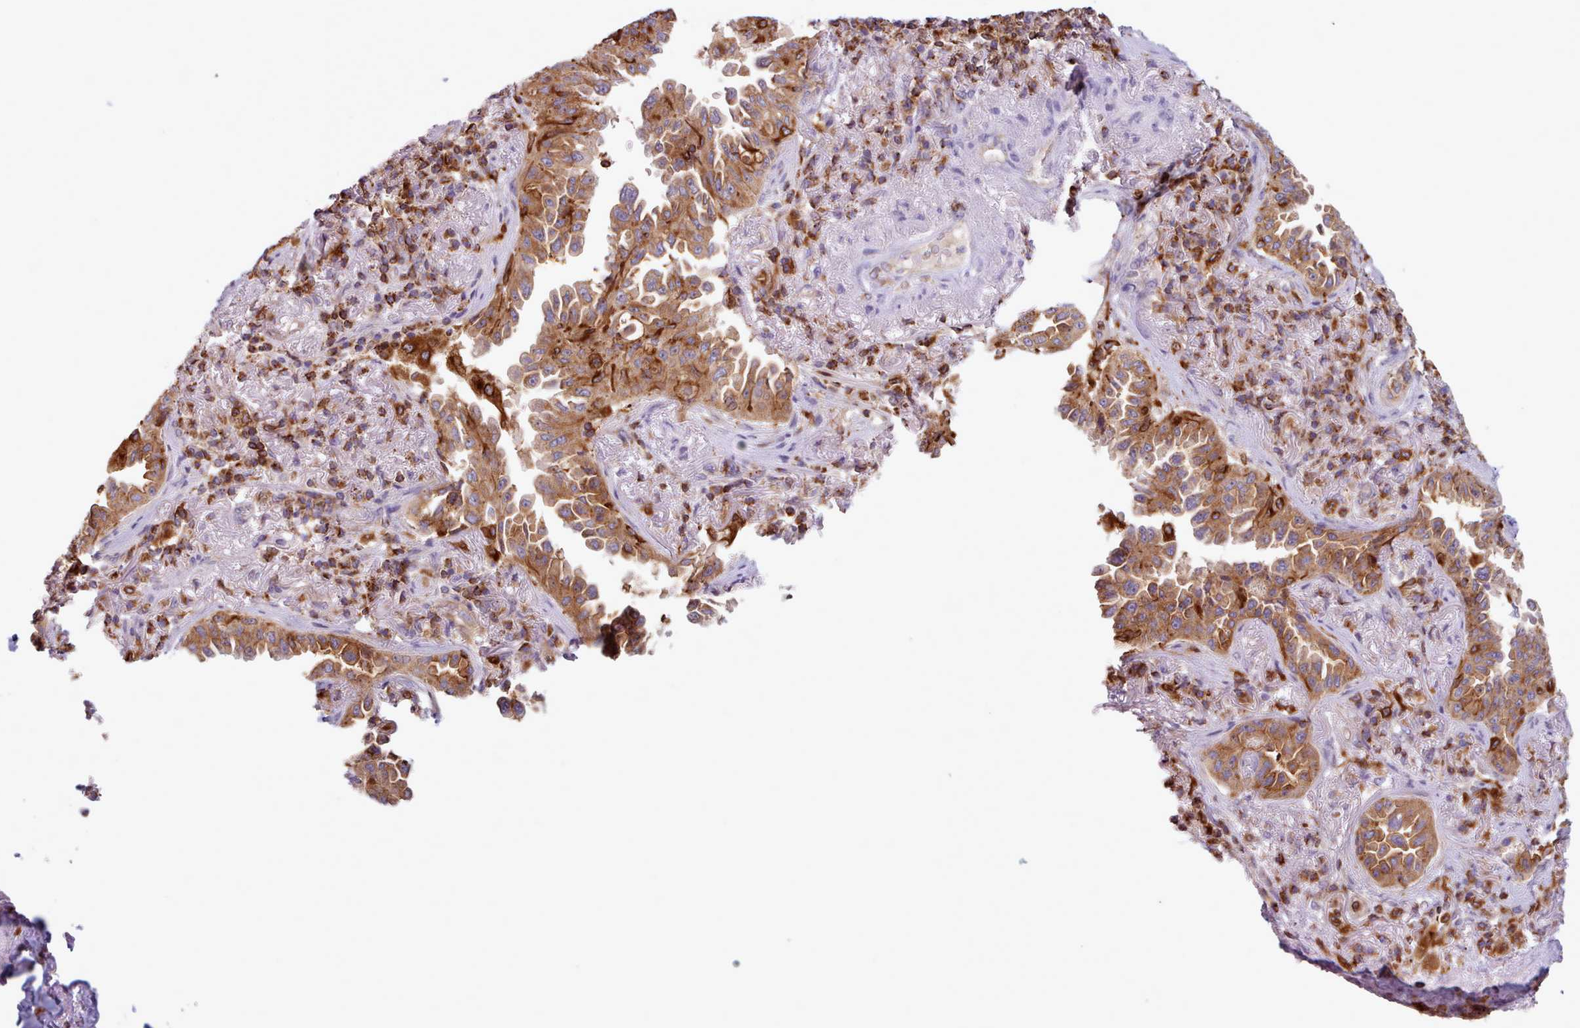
{"staining": {"intensity": "moderate", "quantity": ">75%", "location": "cytoplasmic/membranous"}, "tissue": "lung cancer", "cell_type": "Tumor cells", "image_type": "cancer", "snomed": [{"axis": "morphology", "description": "Adenocarcinoma, NOS"}, {"axis": "topography", "description": "Lung"}], "caption": "Protein staining demonstrates moderate cytoplasmic/membranous expression in approximately >75% of tumor cells in lung adenocarcinoma.", "gene": "CRYBG1", "patient": {"sex": "female", "age": 69}}